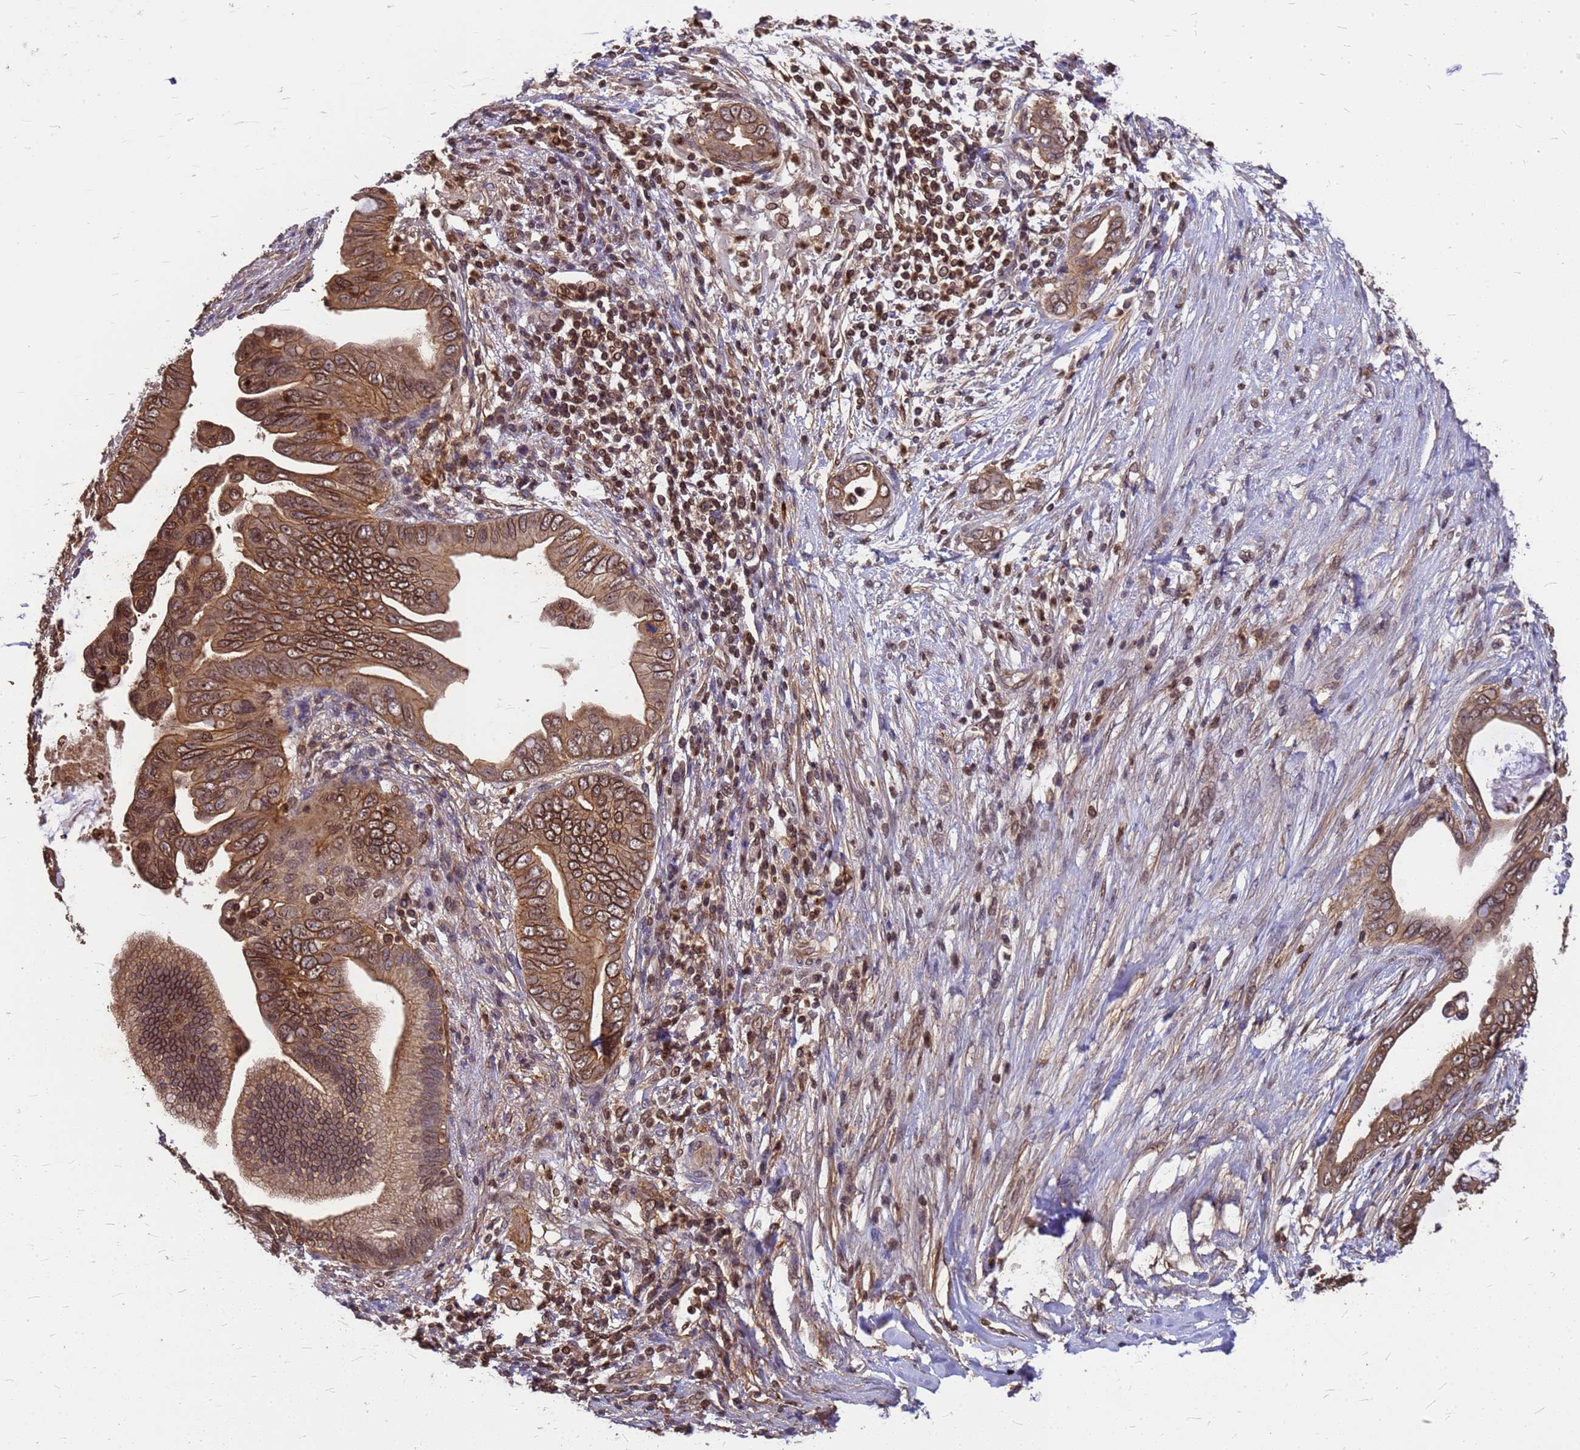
{"staining": {"intensity": "moderate", "quantity": ">75%", "location": "cytoplasmic/membranous,nuclear"}, "tissue": "pancreatic cancer", "cell_type": "Tumor cells", "image_type": "cancer", "snomed": [{"axis": "morphology", "description": "Adenocarcinoma, NOS"}, {"axis": "topography", "description": "Pancreas"}], "caption": "There is medium levels of moderate cytoplasmic/membranous and nuclear positivity in tumor cells of pancreatic cancer, as demonstrated by immunohistochemical staining (brown color).", "gene": "C1orf35", "patient": {"sex": "male", "age": 75}}